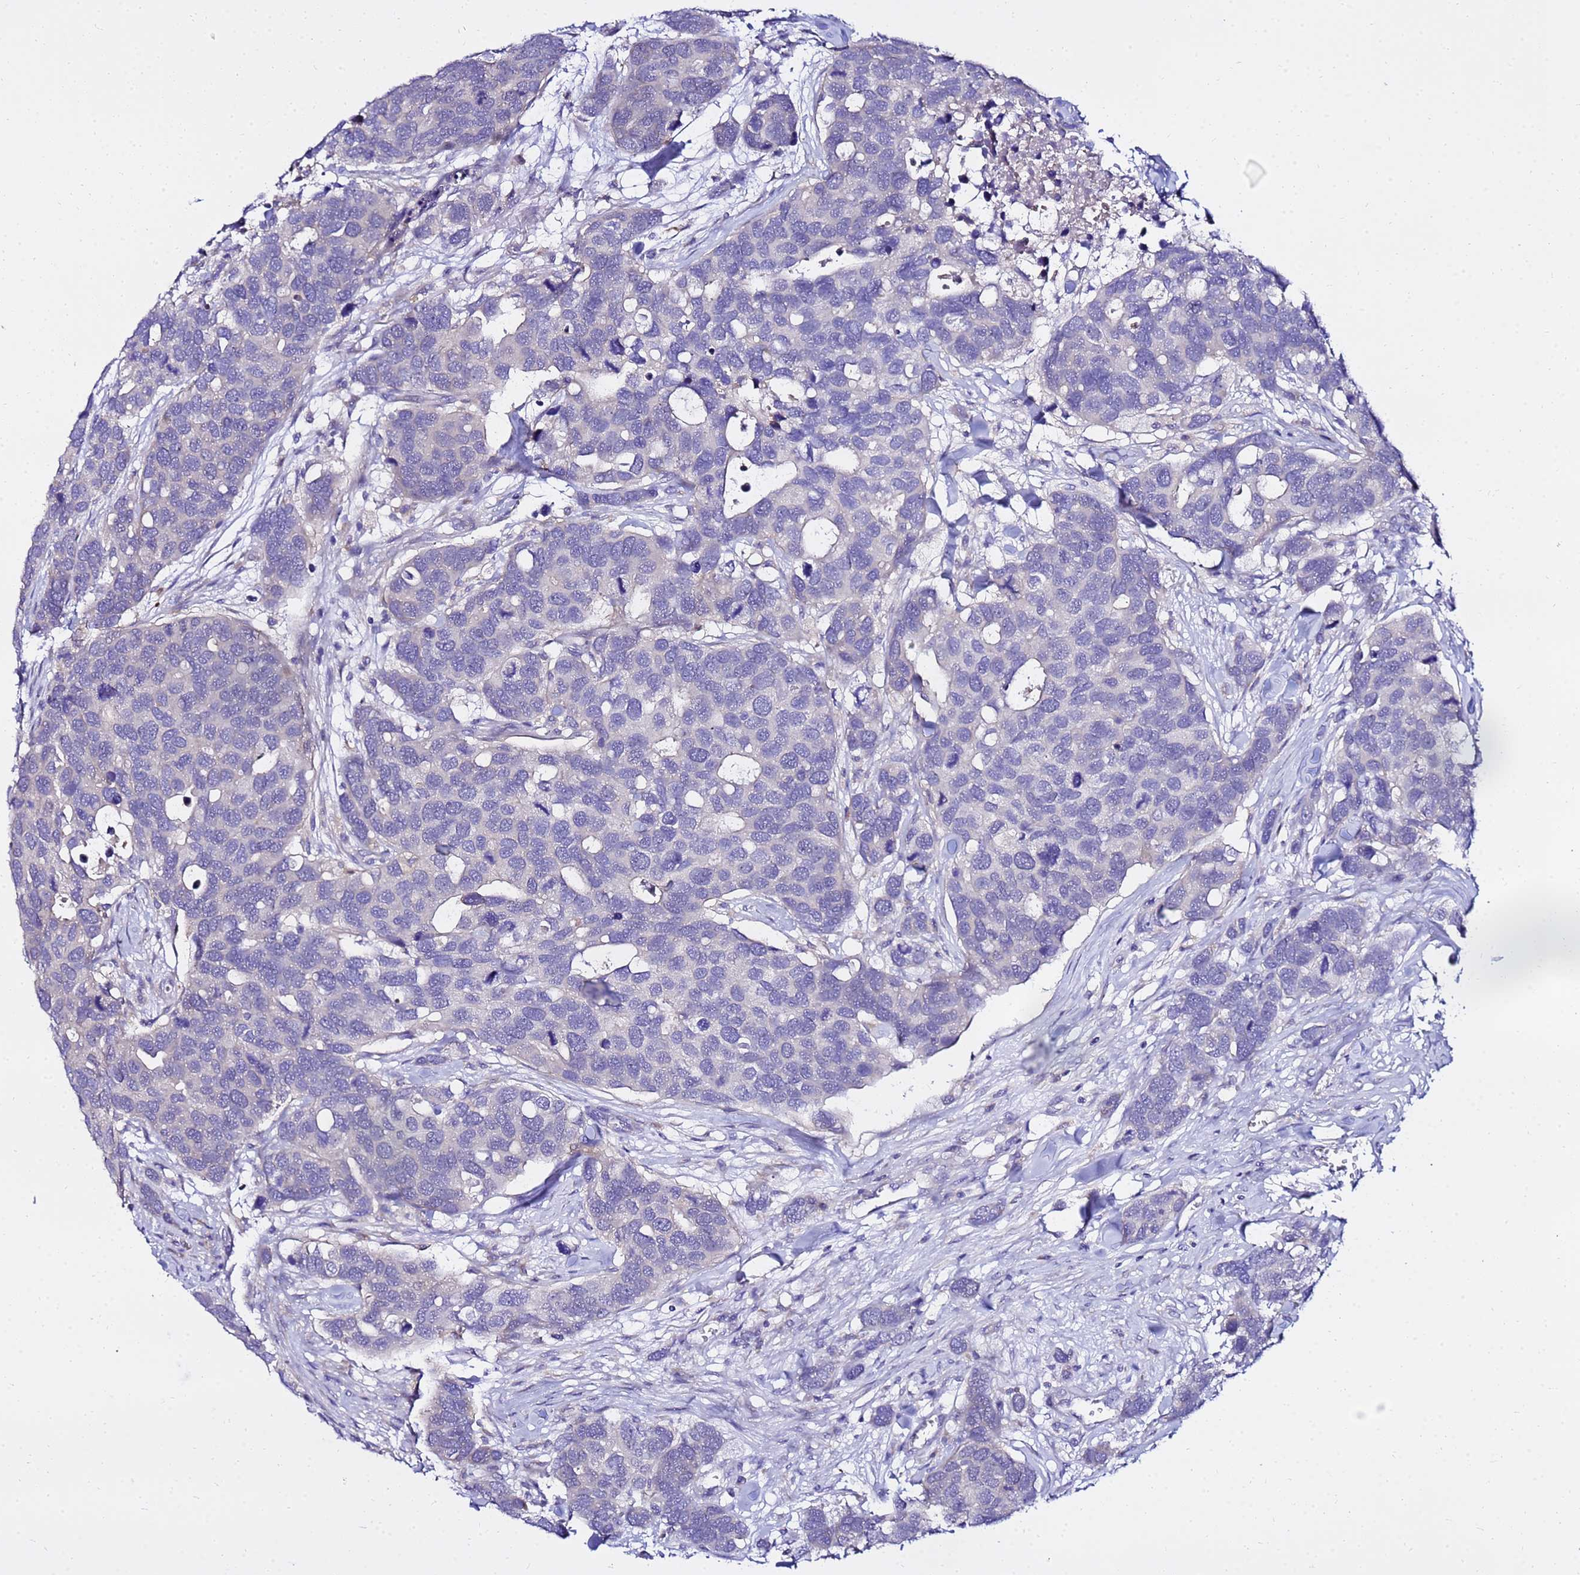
{"staining": {"intensity": "negative", "quantity": "none", "location": "none"}, "tissue": "breast cancer", "cell_type": "Tumor cells", "image_type": "cancer", "snomed": [{"axis": "morphology", "description": "Duct carcinoma"}, {"axis": "topography", "description": "Breast"}], "caption": "Micrograph shows no protein expression in tumor cells of breast invasive ductal carcinoma tissue.", "gene": "HERC5", "patient": {"sex": "female", "age": 83}}